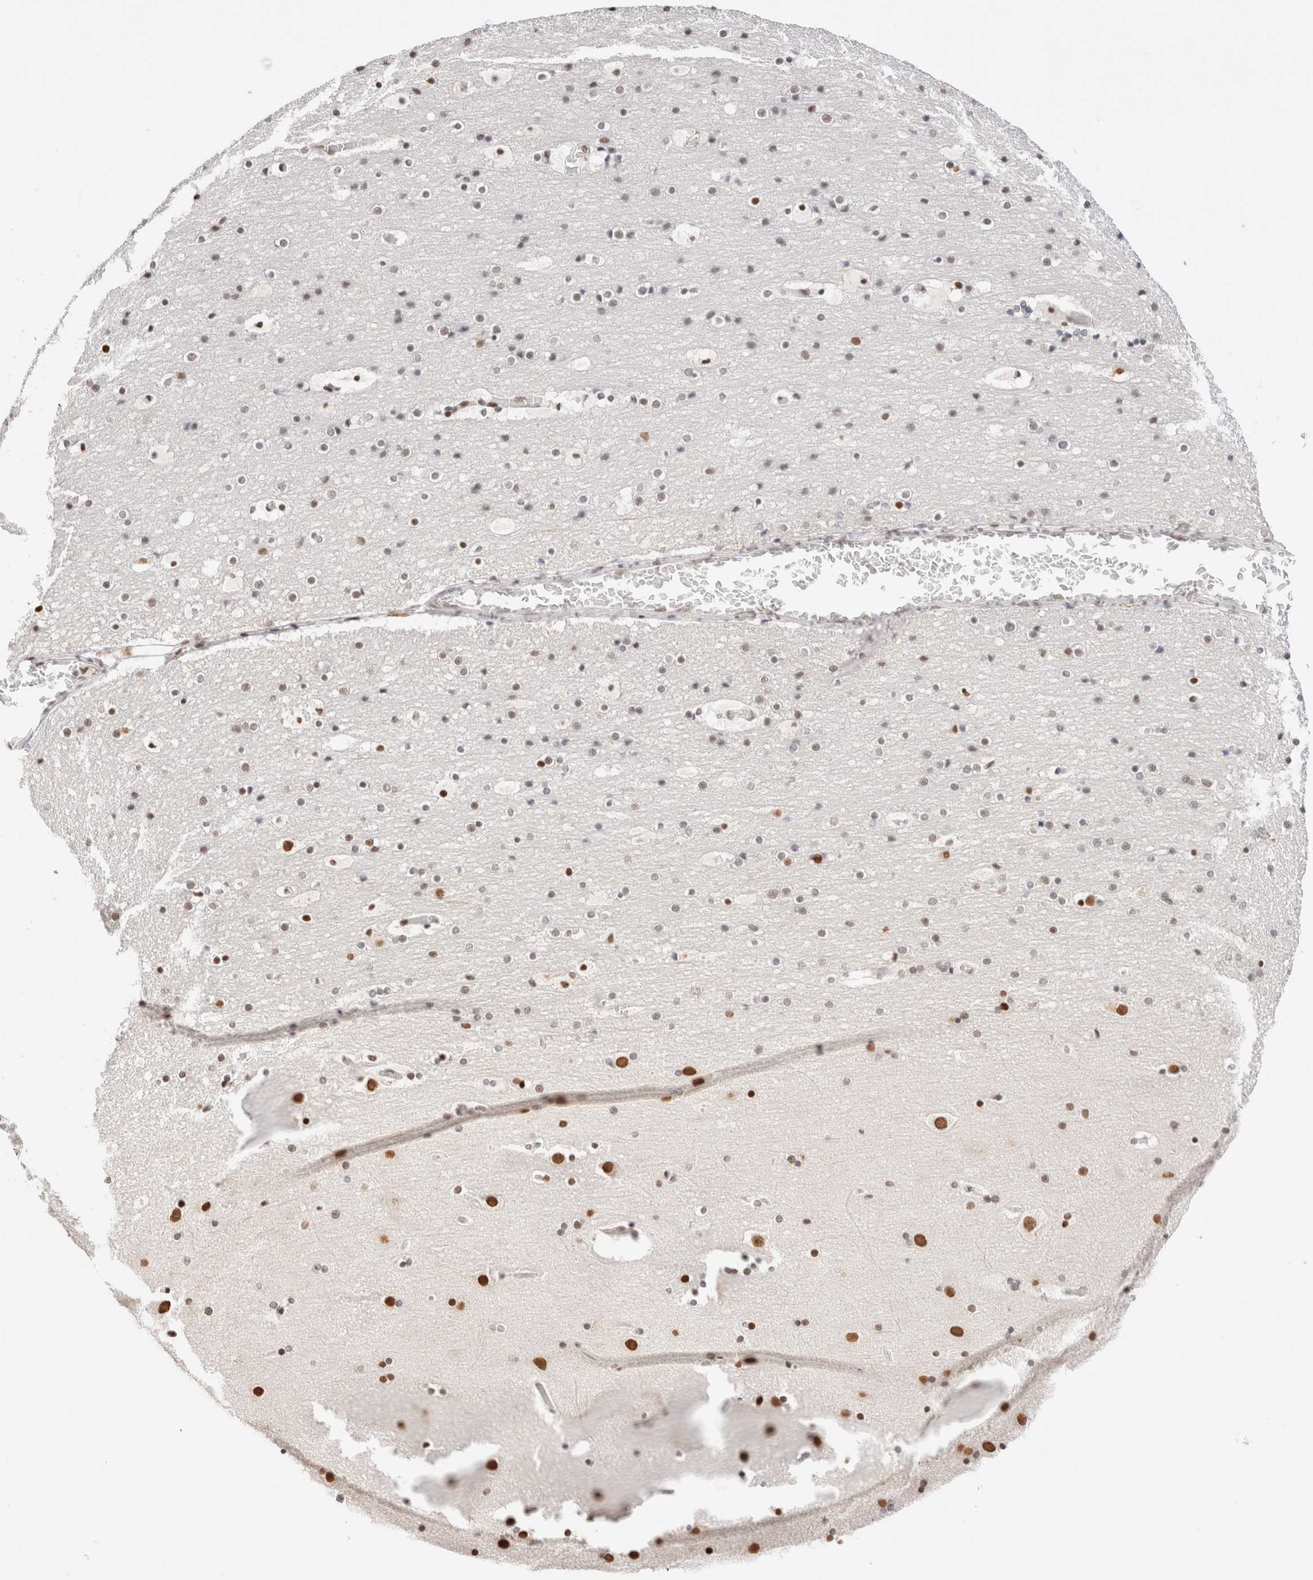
{"staining": {"intensity": "moderate", "quantity": ">75%", "location": "nuclear"}, "tissue": "cerebral cortex", "cell_type": "Endothelial cells", "image_type": "normal", "snomed": [{"axis": "morphology", "description": "Normal tissue, NOS"}, {"axis": "topography", "description": "Cerebral cortex"}], "caption": "Cerebral cortex stained with immunohistochemistry displays moderate nuclear positivity in about >75% of endothelial cells.", "gene": "SUPT3H", "patient": {"sex": "male", "age": 57}}